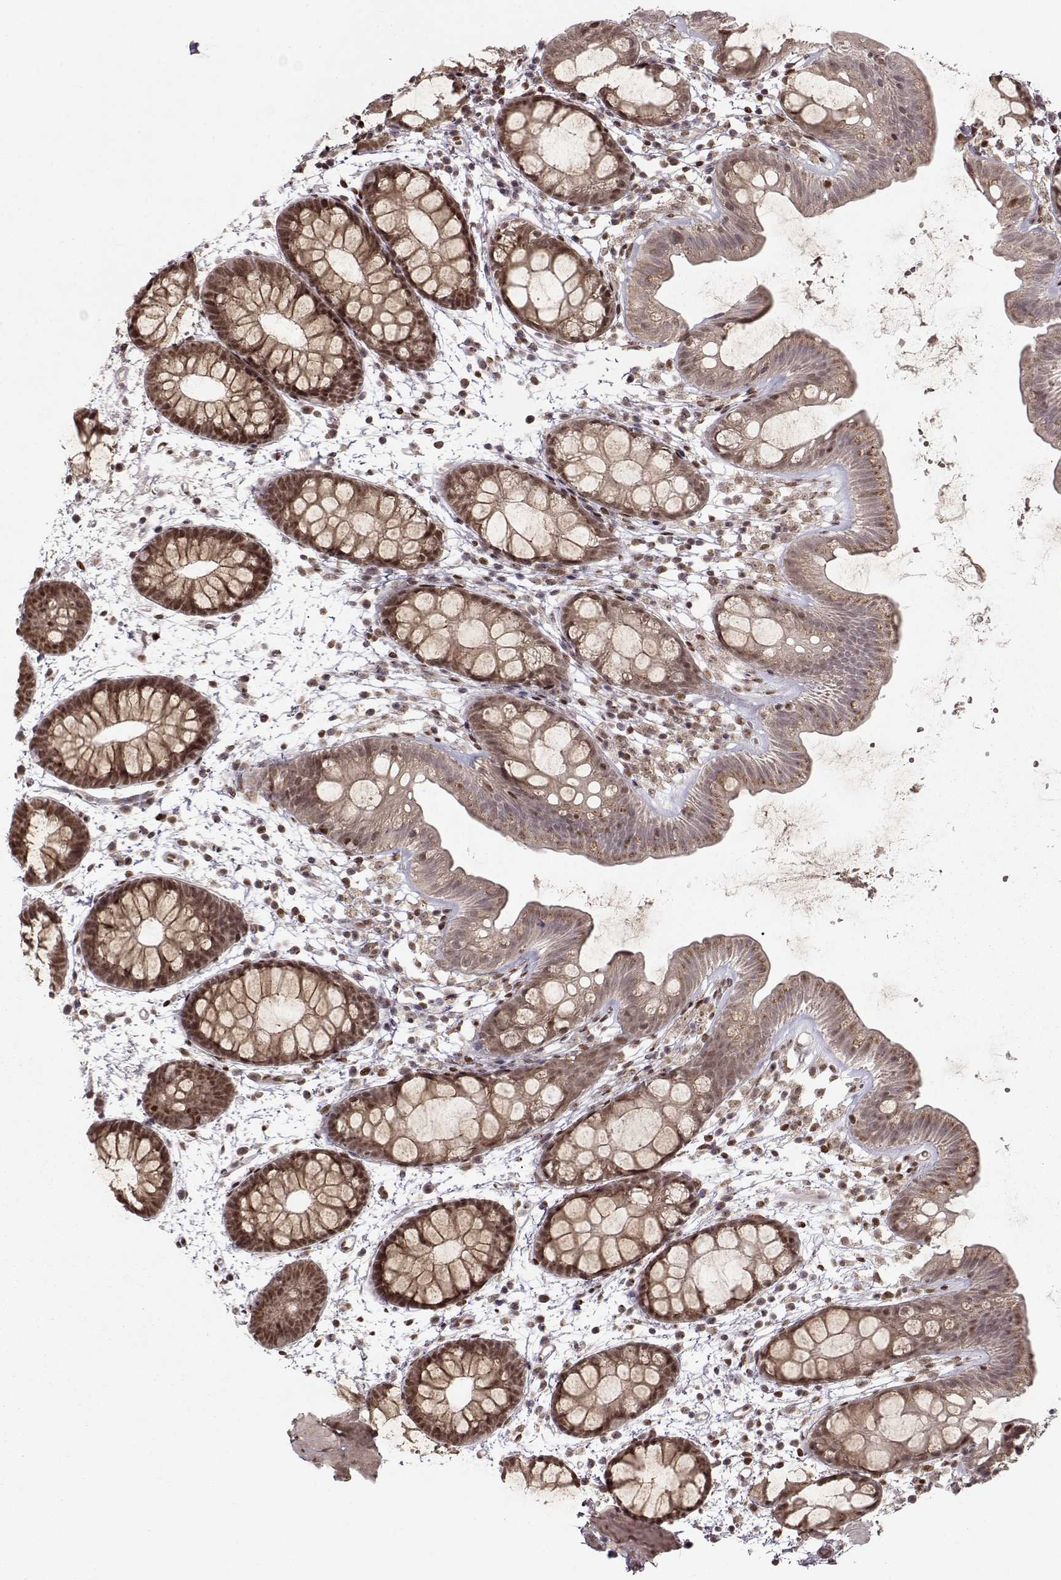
{"staining": {"intensity": "moderate", "quantity": "25%-75%", "location": "cytoplasmic/membranous,nuclear"}, "tissue": "rectum", "cell_type": "Glandular cells", "image_type": "normal", "snomed": [{"axis": "morphology", "description": "Normal tissue, NOS"}, {"axis": "topography", "description": "Rectum"}], "caption": "Rectum was stained to show a protein in brown. There is medium levels of moderate cytoplasmic/membranous,nuclear staining in about 25%-75% of glandular cells. (Brightfield microscopy of DAB IHC at high magnification).", "gene": "RAI1", "patient": {"sex": "male", "age": 57}}